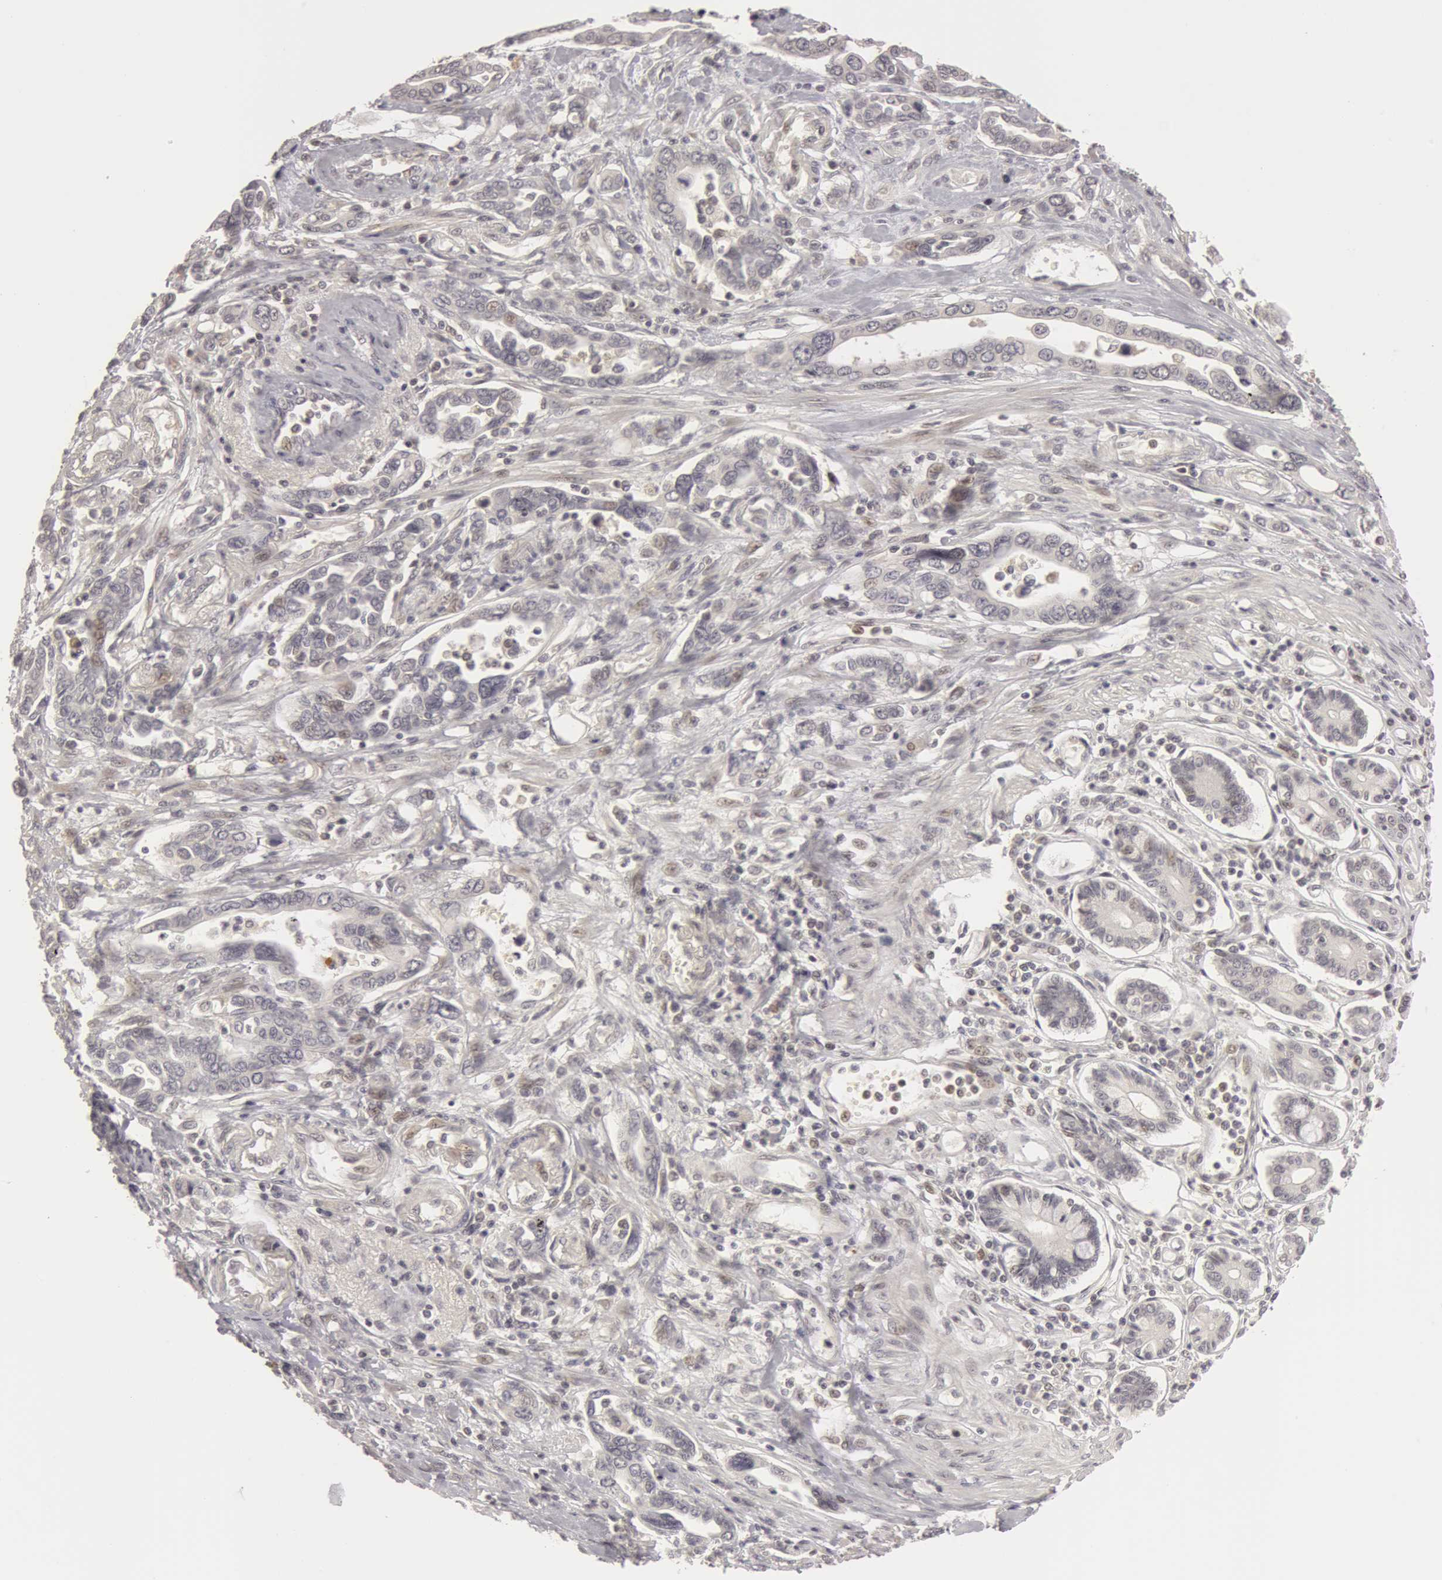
{"staining": {"intensity": "negative", "quantity": "none", "location": "none"}, "tissue": "pancreatic cancer", "cell_type": "Tumor cells", "image_type": "cancer", "snomed": [{"axis": "morphology", "description": "Adenocarcinoma, NOS"}, {"axis": "topography", "description": "Pancreas"}], "caption": "The photomicrograph shows no significant staining in tumor cells of pancreatic cancer (adenocarcinoma).", "gene": "OASL", "patient": {"sex": "female", "age": 57}}